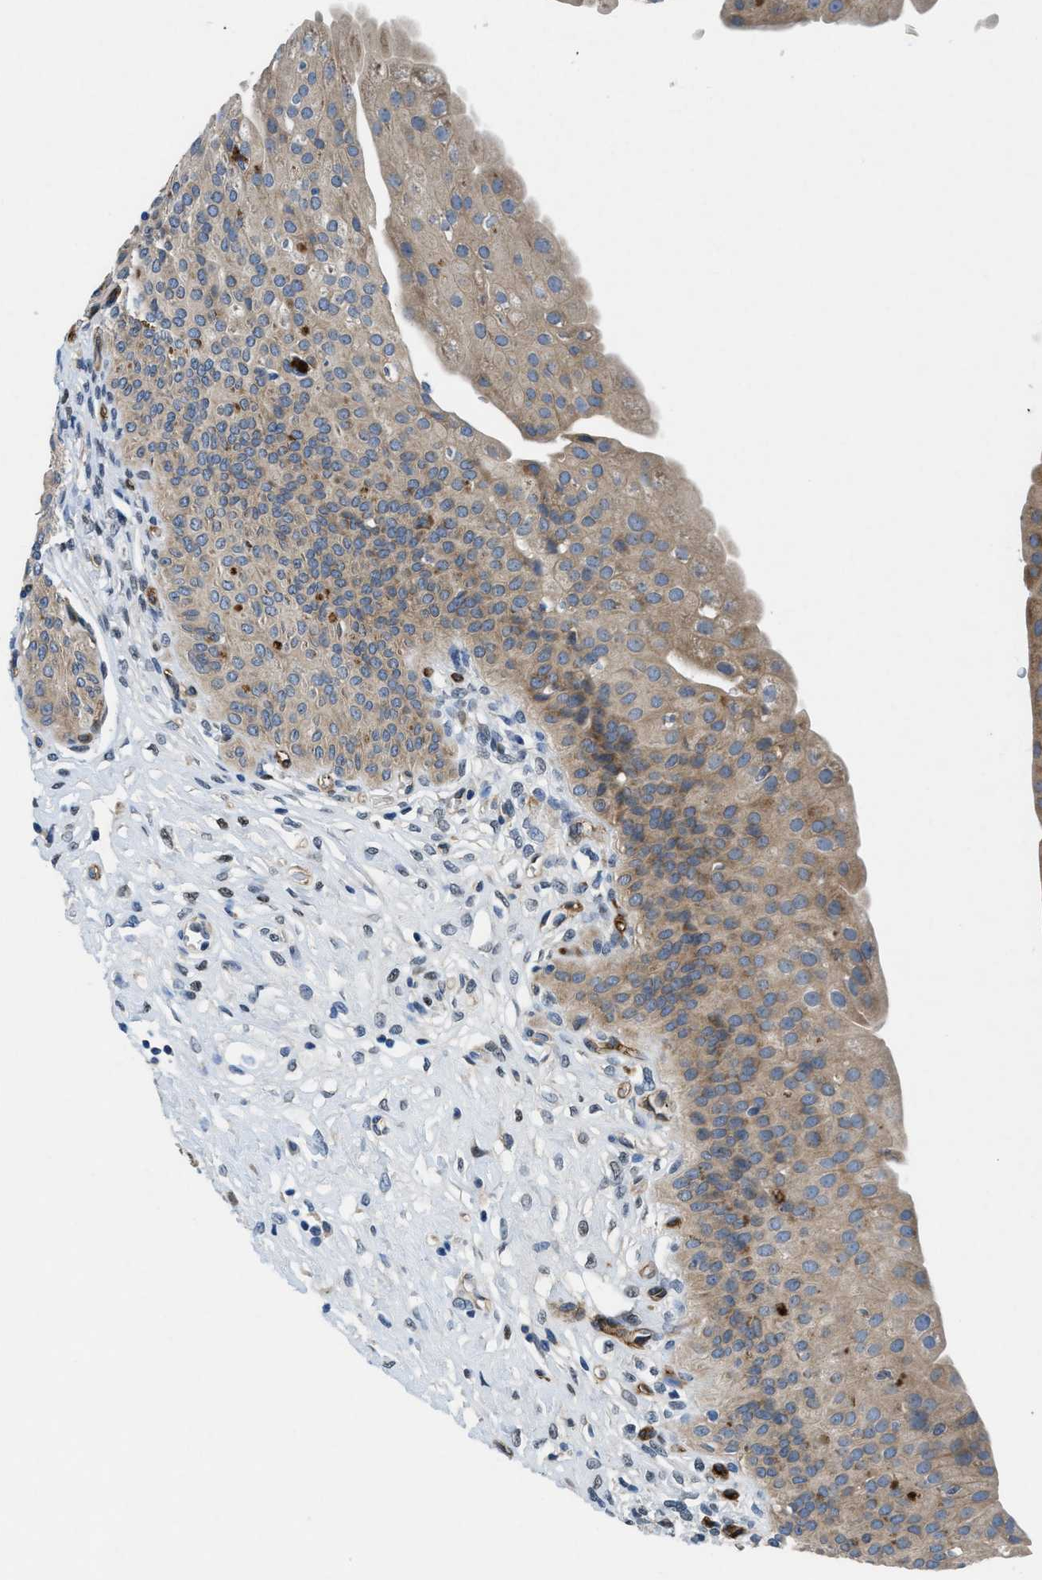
{"staining": {"intensity": "moderate", "quantity": "25%-75%", "location": "cytoplasmic/membranous"}, "tissue": "urinary bladder", "cell_type": "Urothelial cells", "image_type": "normal", "snomed": [{"axis": "morphology", "description": "Normal tissue, NOS"}, {"axis": "topography", "description": "Urinary bladder"}], "caption": "A high-resolution photomicrograph shows immunohistochemistry staining of benign urinary bladder, which displays moderate cytoplasmic/membranous staining in approximately 25%-75% of urothelial cells.", "gene": "PGR", "patient": {"sex": "male", "age": 46}}